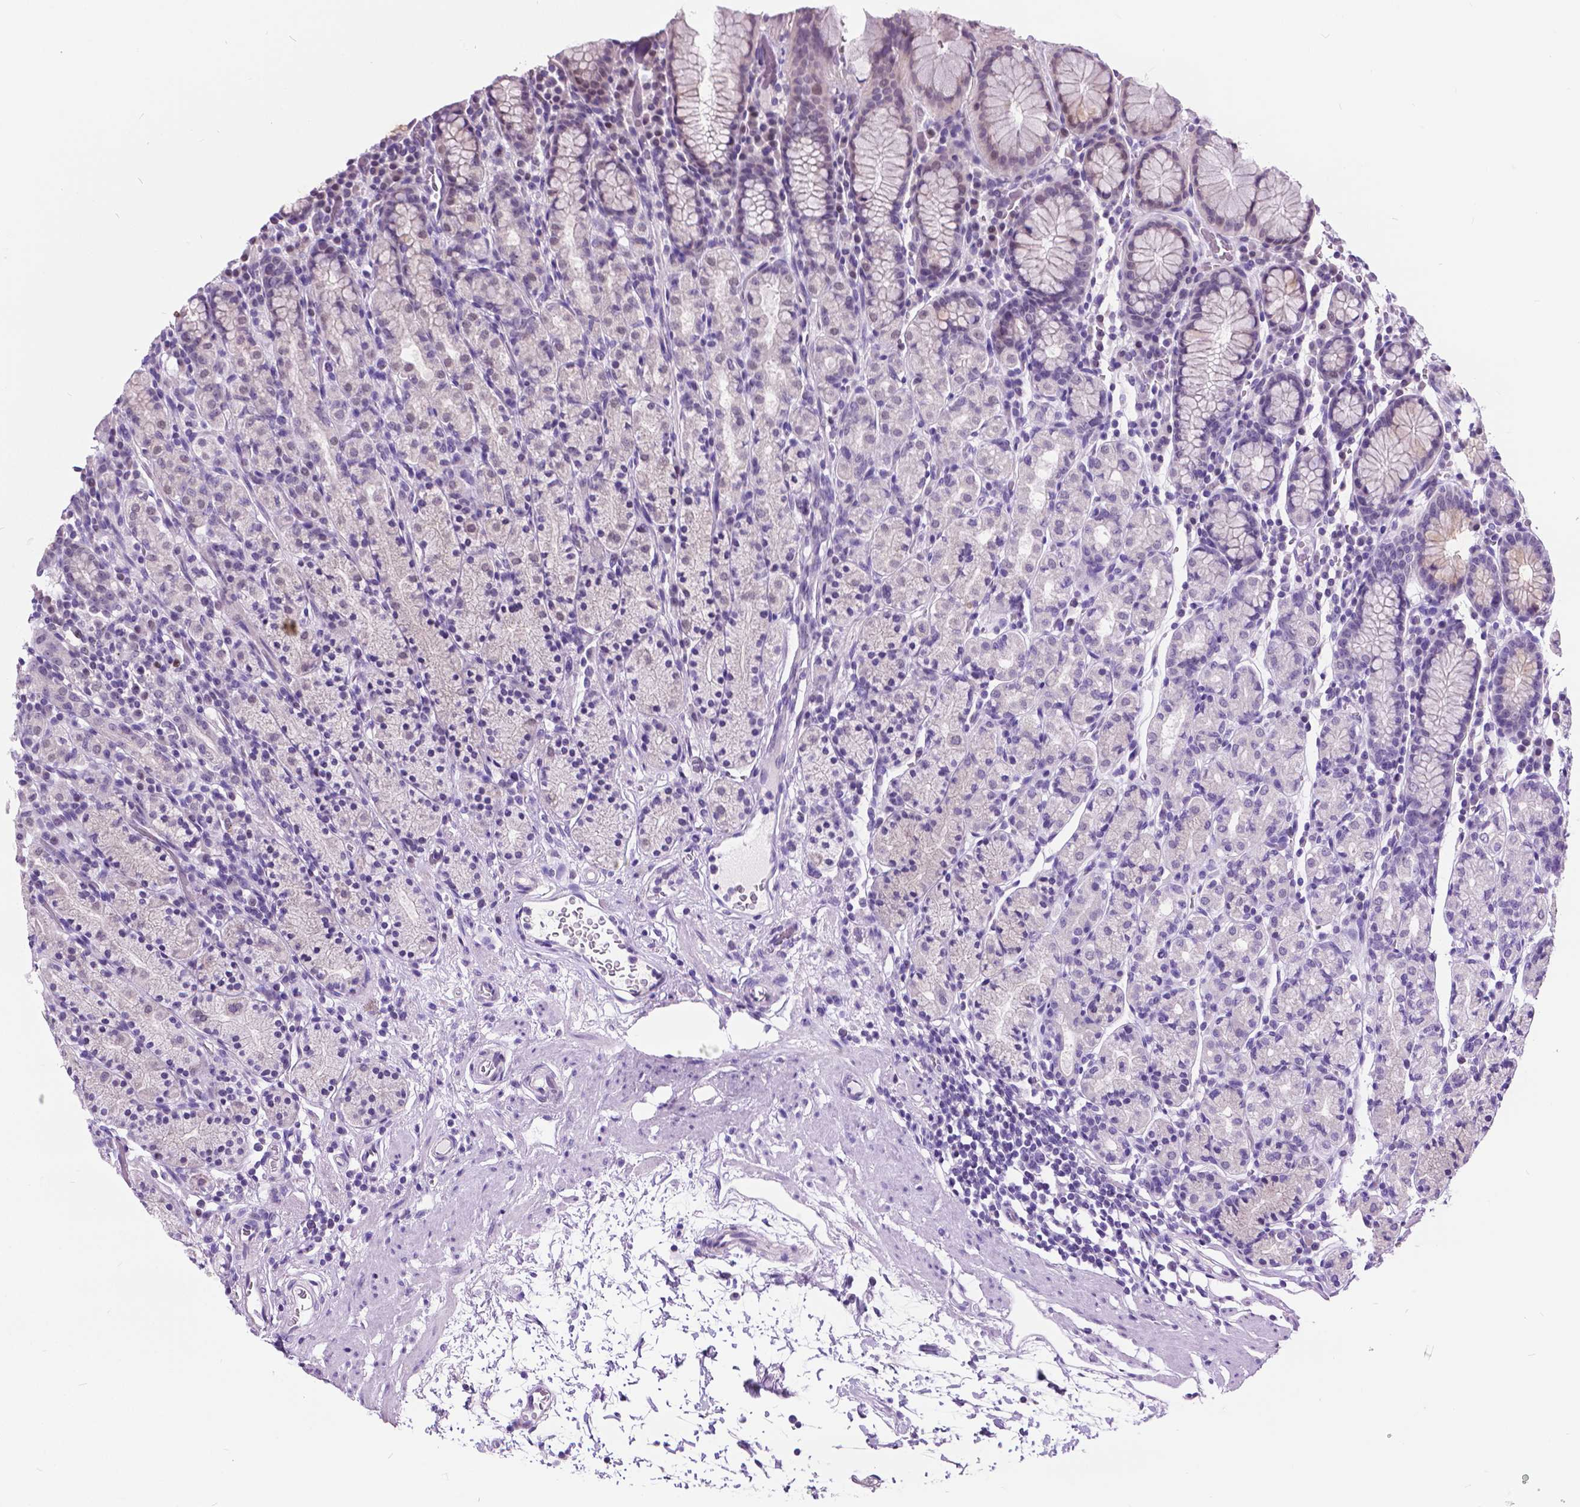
{"staining": {"intensity": "negative", "quantity": "none", "location": "none"}, "tissue": "stomach", "cell_type": "Glandular cells", "image_type": "normal", "snomed": [{"axis": "morphology", "description": "Normal tissue, NOS"}, {"axis": "topography", "description": "Stomach, upper"}, {"axis": "topography", "description": "Stomach"}], "caption": "Immunohistochemical staining of normal human stomach exhibits no significant positivity in glandular cells.", "gene": "DPF3", "patient": {"sex": "male", "age": 62}}